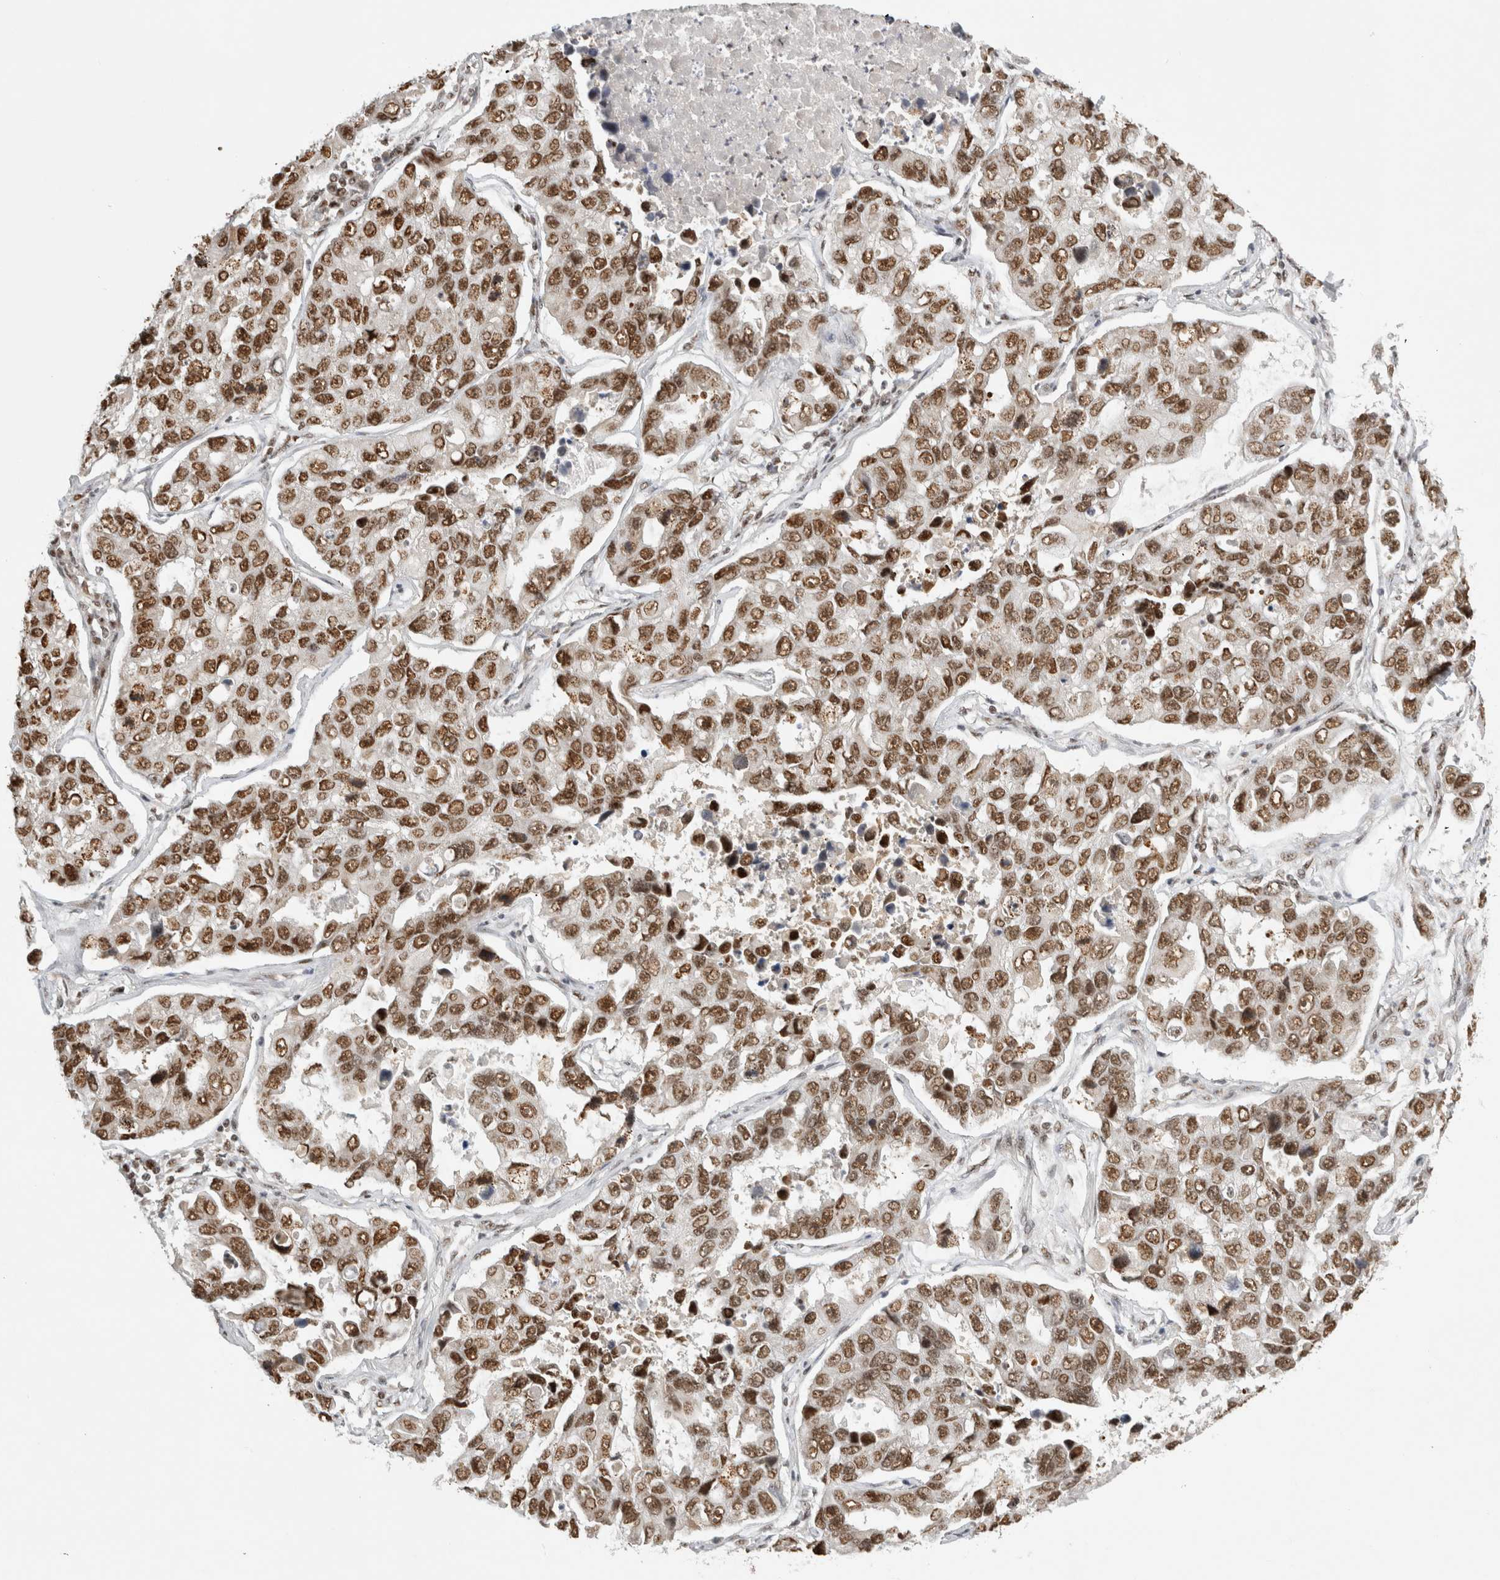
{"staining": {"intensity": "moderate", "quantity": ">75%", "location": "nuclear"}, "tissue": "lung cancer", "cell_type": "Tumor cells", "image_type": "cancer", "snomed": [{"axis": "morphology", "description": "Adenocarcinoma, NOS"}, {"axis": "topography", "description": "Lung"}], "caption": "Human adenocarcinoma (lung) stained with a brown dye reveals moderate nuclear positive staining in approximately >75% of tumor cells.", "gene": "EBNA1BP2", "patient": {"sex": "male", "age": 64}}